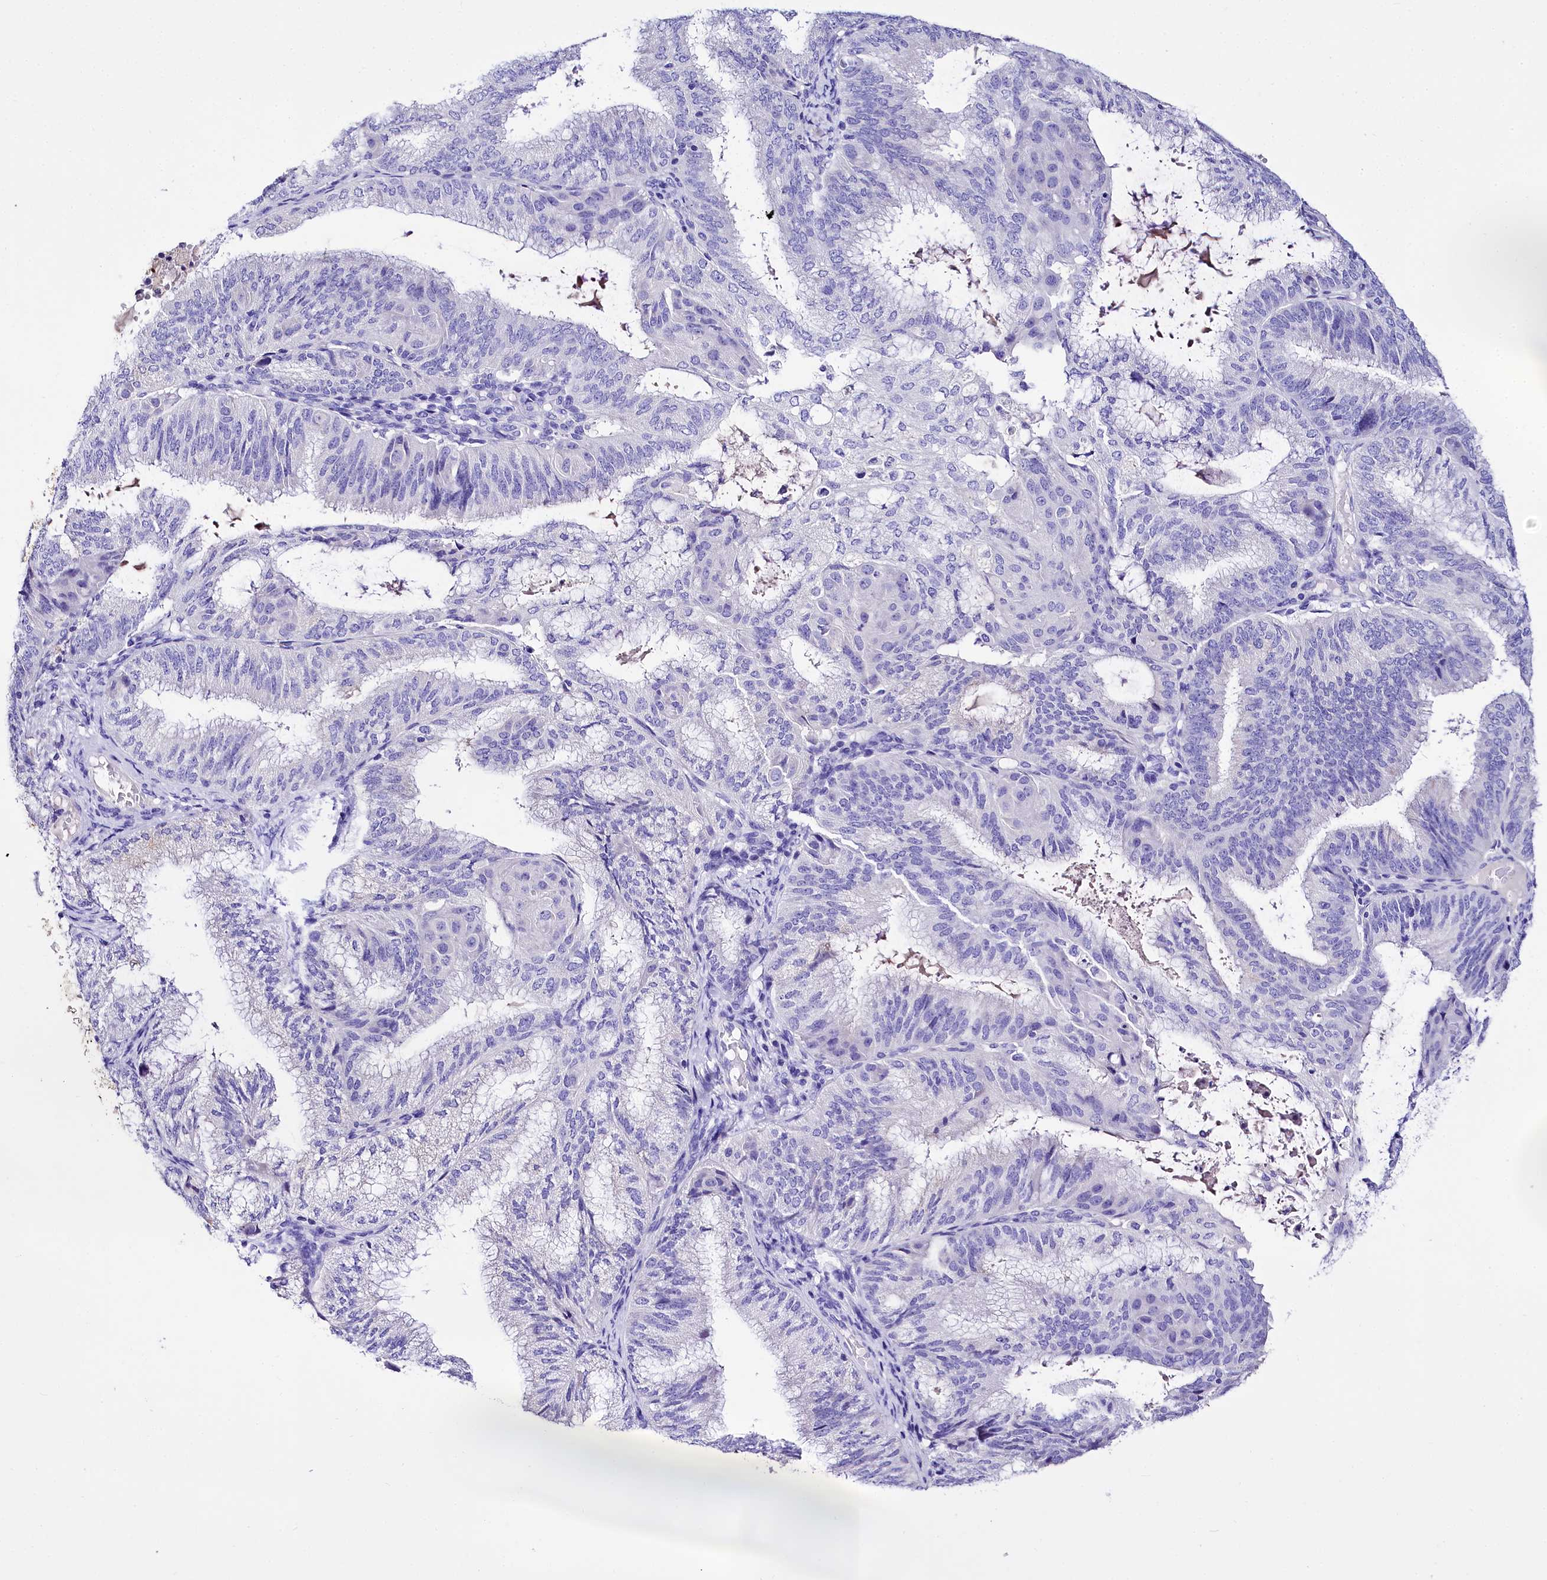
{"staining": {"intensity": "negative", "quantity": "none", "location": "none"}, "tissue": "endometrial cancer", "cell_type": "Tumor cells", "image_type": "cancer", "snomed": [{"axis": "morphology", "description": "Adenocarcinoma, NOS"}, {"axis": "topography", "description": "Endometrium"}], "caption": "A histopathology image of human adenocarcinoma (endometrial) is negative for staining in tumor cells. Brightfield microscopy of IHC stained with DAB (3,3'-diaminobenzidine) (brown) and hematoxylin (blue), captured at high magnification.", "gene": "A2ML1", "patient": {"sex": "female", "age": 49}}